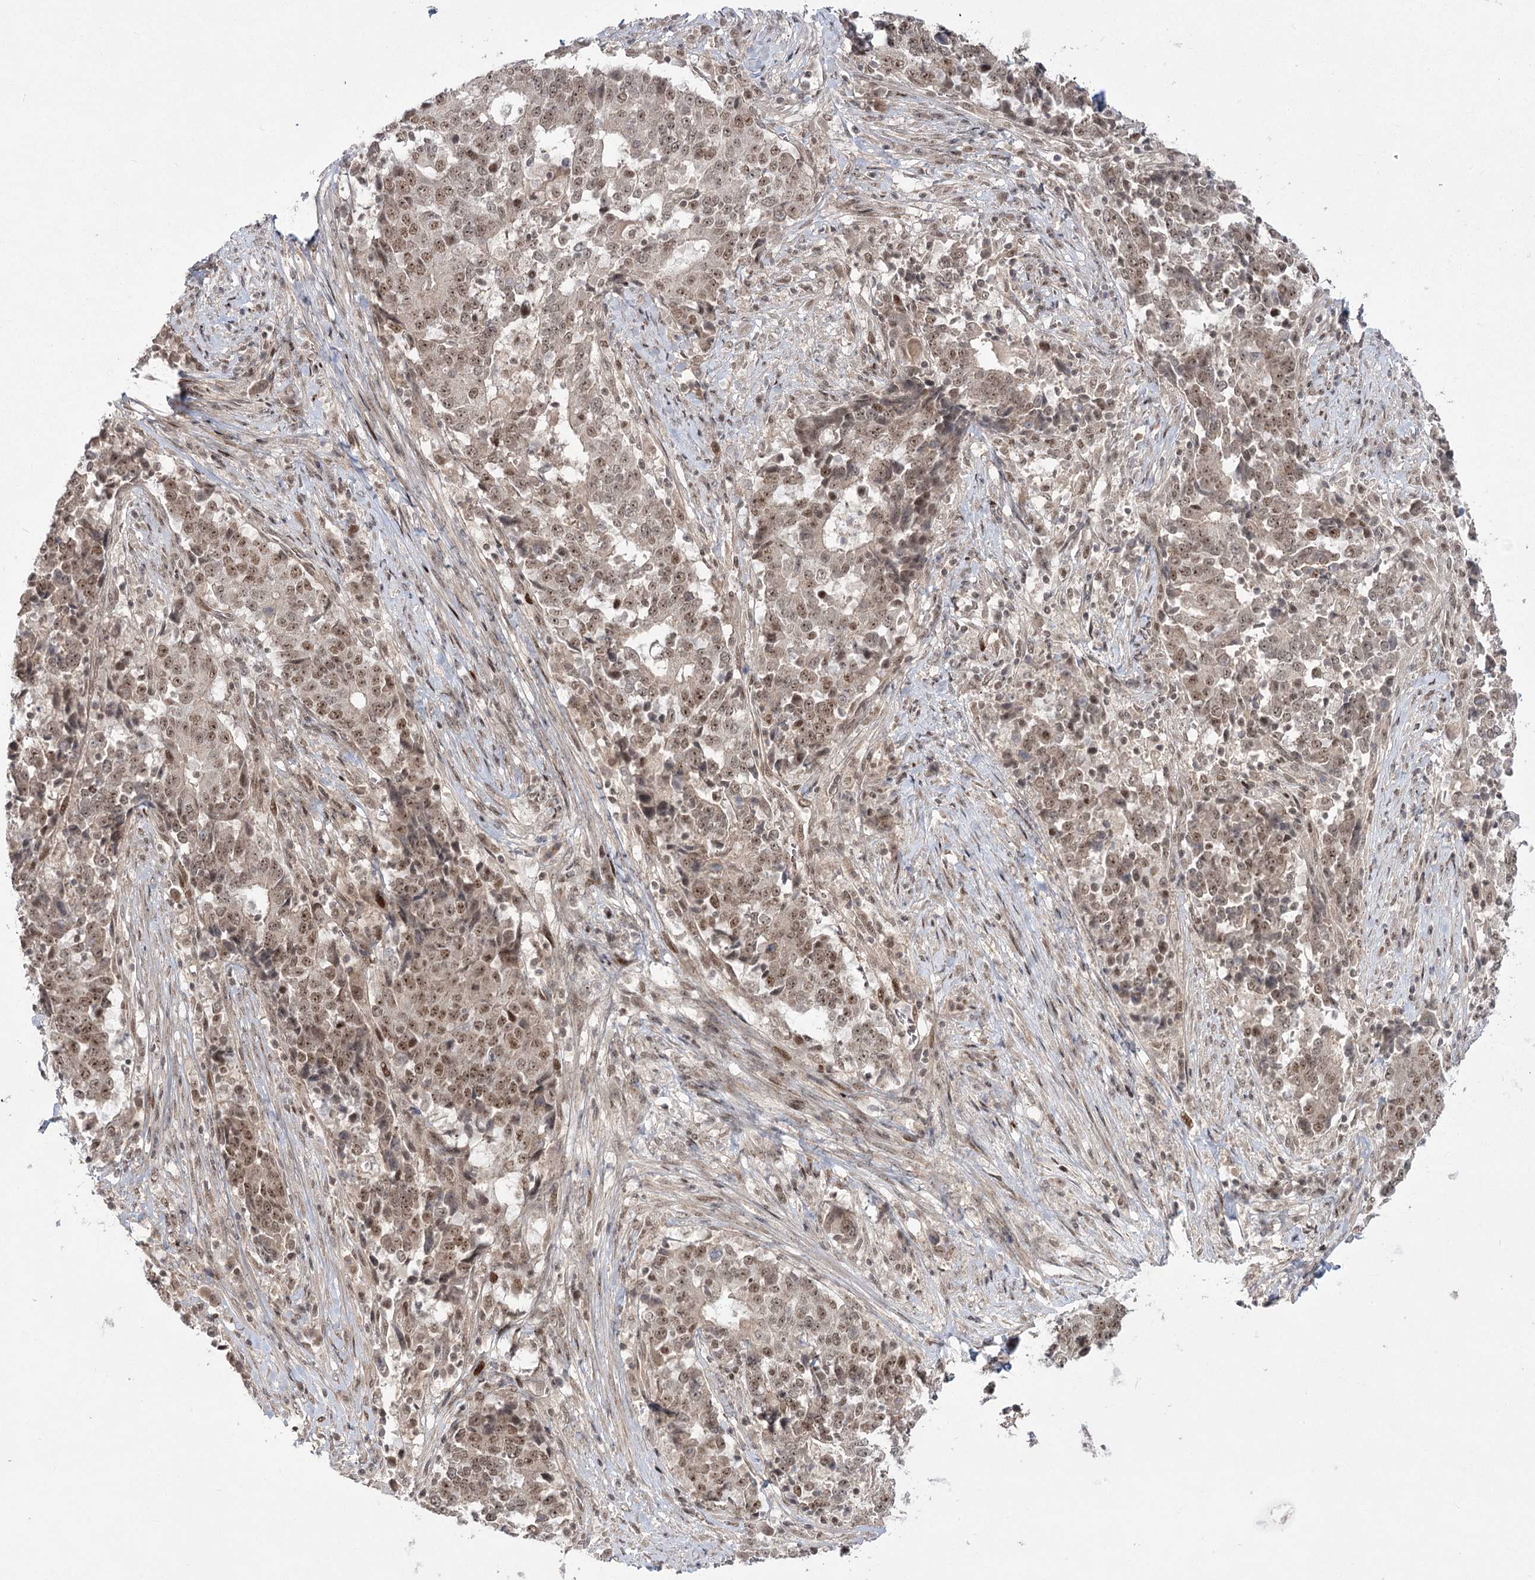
{"staining": {"intensity": "moderate", "quantity": ">75%", "location": "nuclear"}, "tissue": "stomach cancer", "cell_type": "Tumor cells", "image_type": "cancer", "snomed": [{"axis": "morphology", "description": "Adenocarcinoma, NOS"}, {"axis": "topography", "description": "Stomach"}], "caption": "Immunohistochemical staining of stomach adenocarcinoma reveals medium levels of moderate nuclear protein staining in about >75% of tumor cells. The staining was performed using DAB (3,3'-diaminobenzidine), with brown indicating positive protein expression. Nuclei are stained blue with hematoxylin.", "gene": "HELQ", "patient": {"sex": "male", "age": 59}}